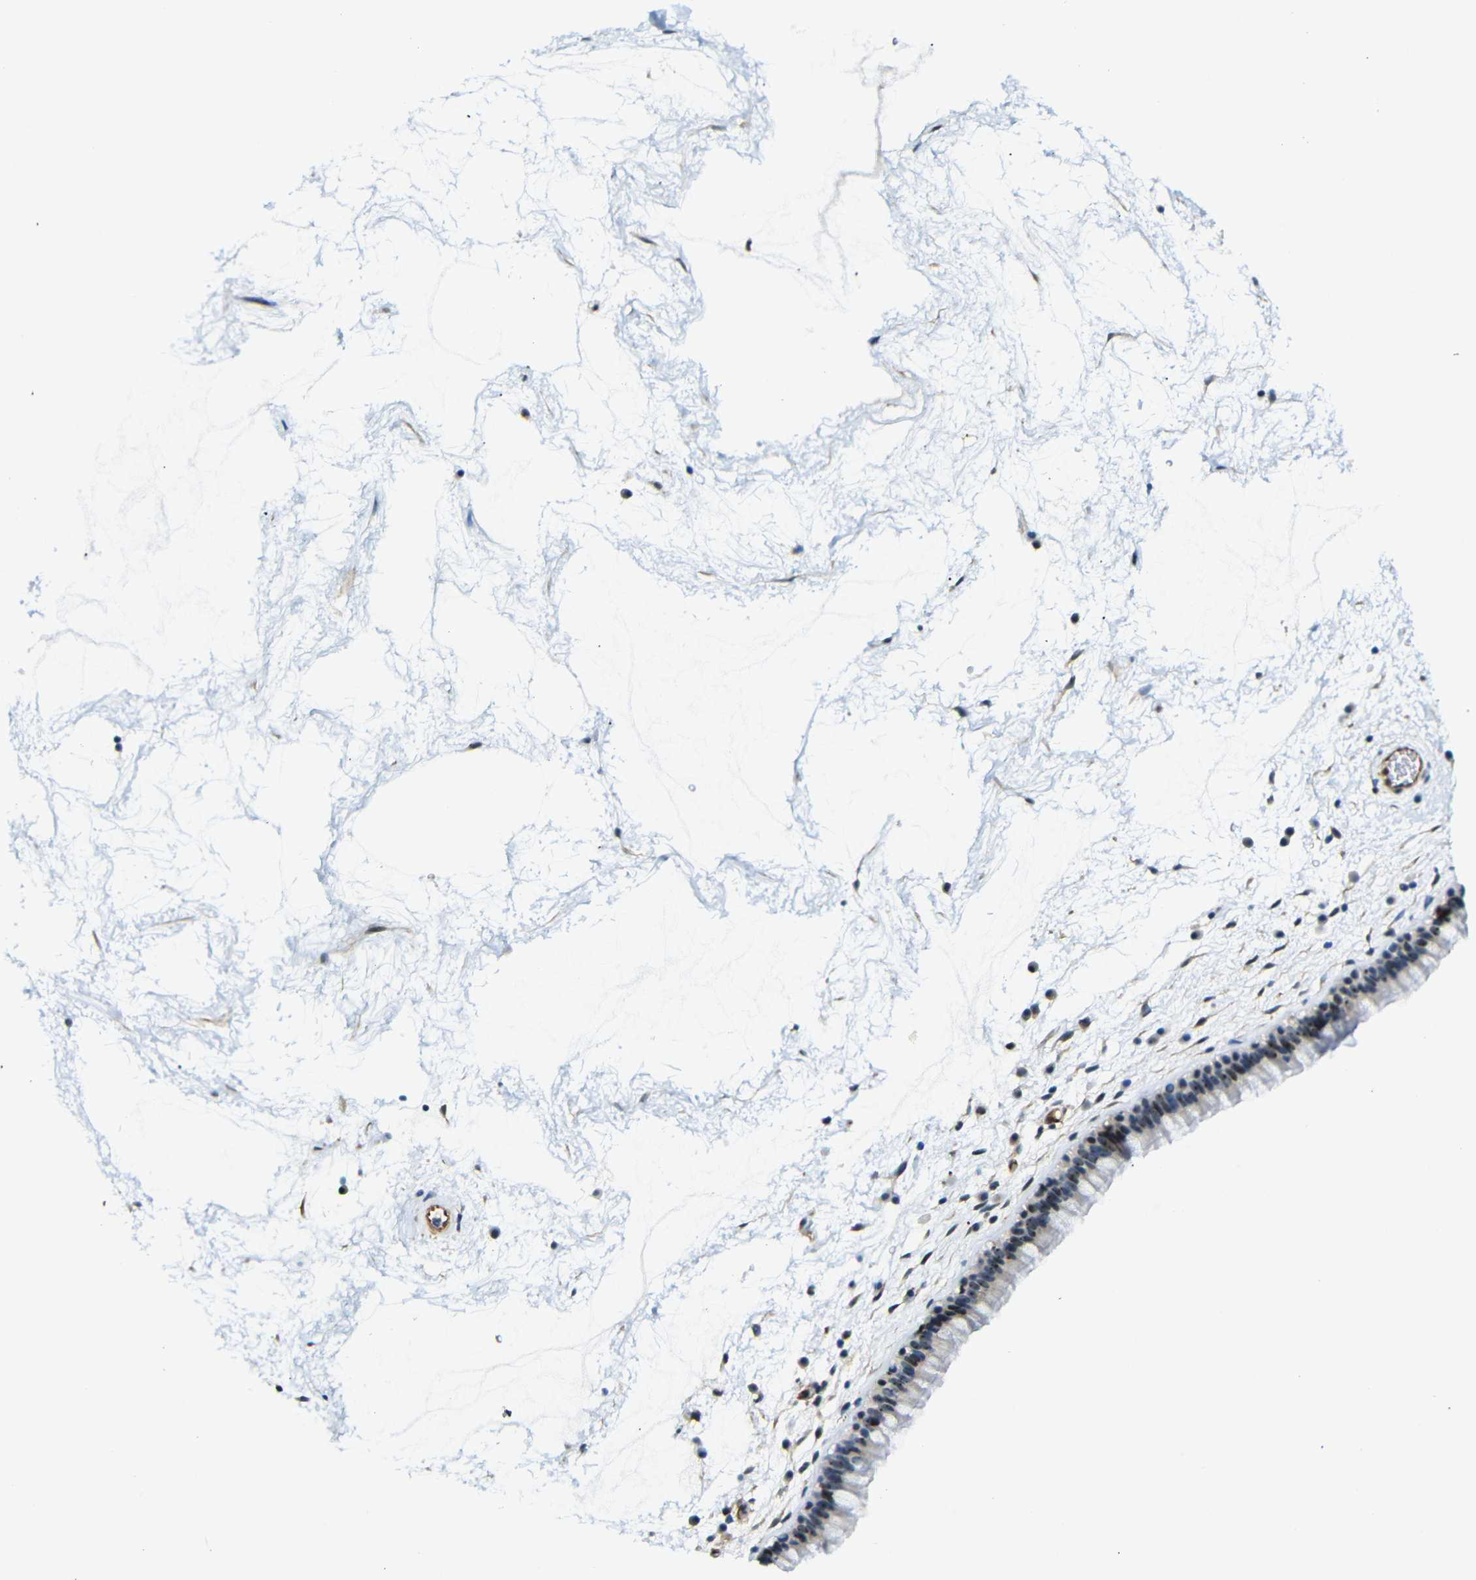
{"staining": {"intensity": "strong", "quantity": "25%-75%", "location": "nuclear"}, "tissue": "nasopharynx", "cell_type": "Respiratory epithelial cells", "image_type": "normal", "snomed": [{"axis": "morphology", "description": "Normal tissue, NOS"}, {"axis": "morphology", "description": "Inflammation, NOS"}, {"axis": "topography", "description": "Nasopharynx"}], "caption": "There is high levels of strong nuclear staining in respiratory epithelial cells of normal nasopharynx, as demonstrated by immunohistochemical staining (brown color).", "gene": "PARN", "patient": {"sex": "male", "age": 48}}